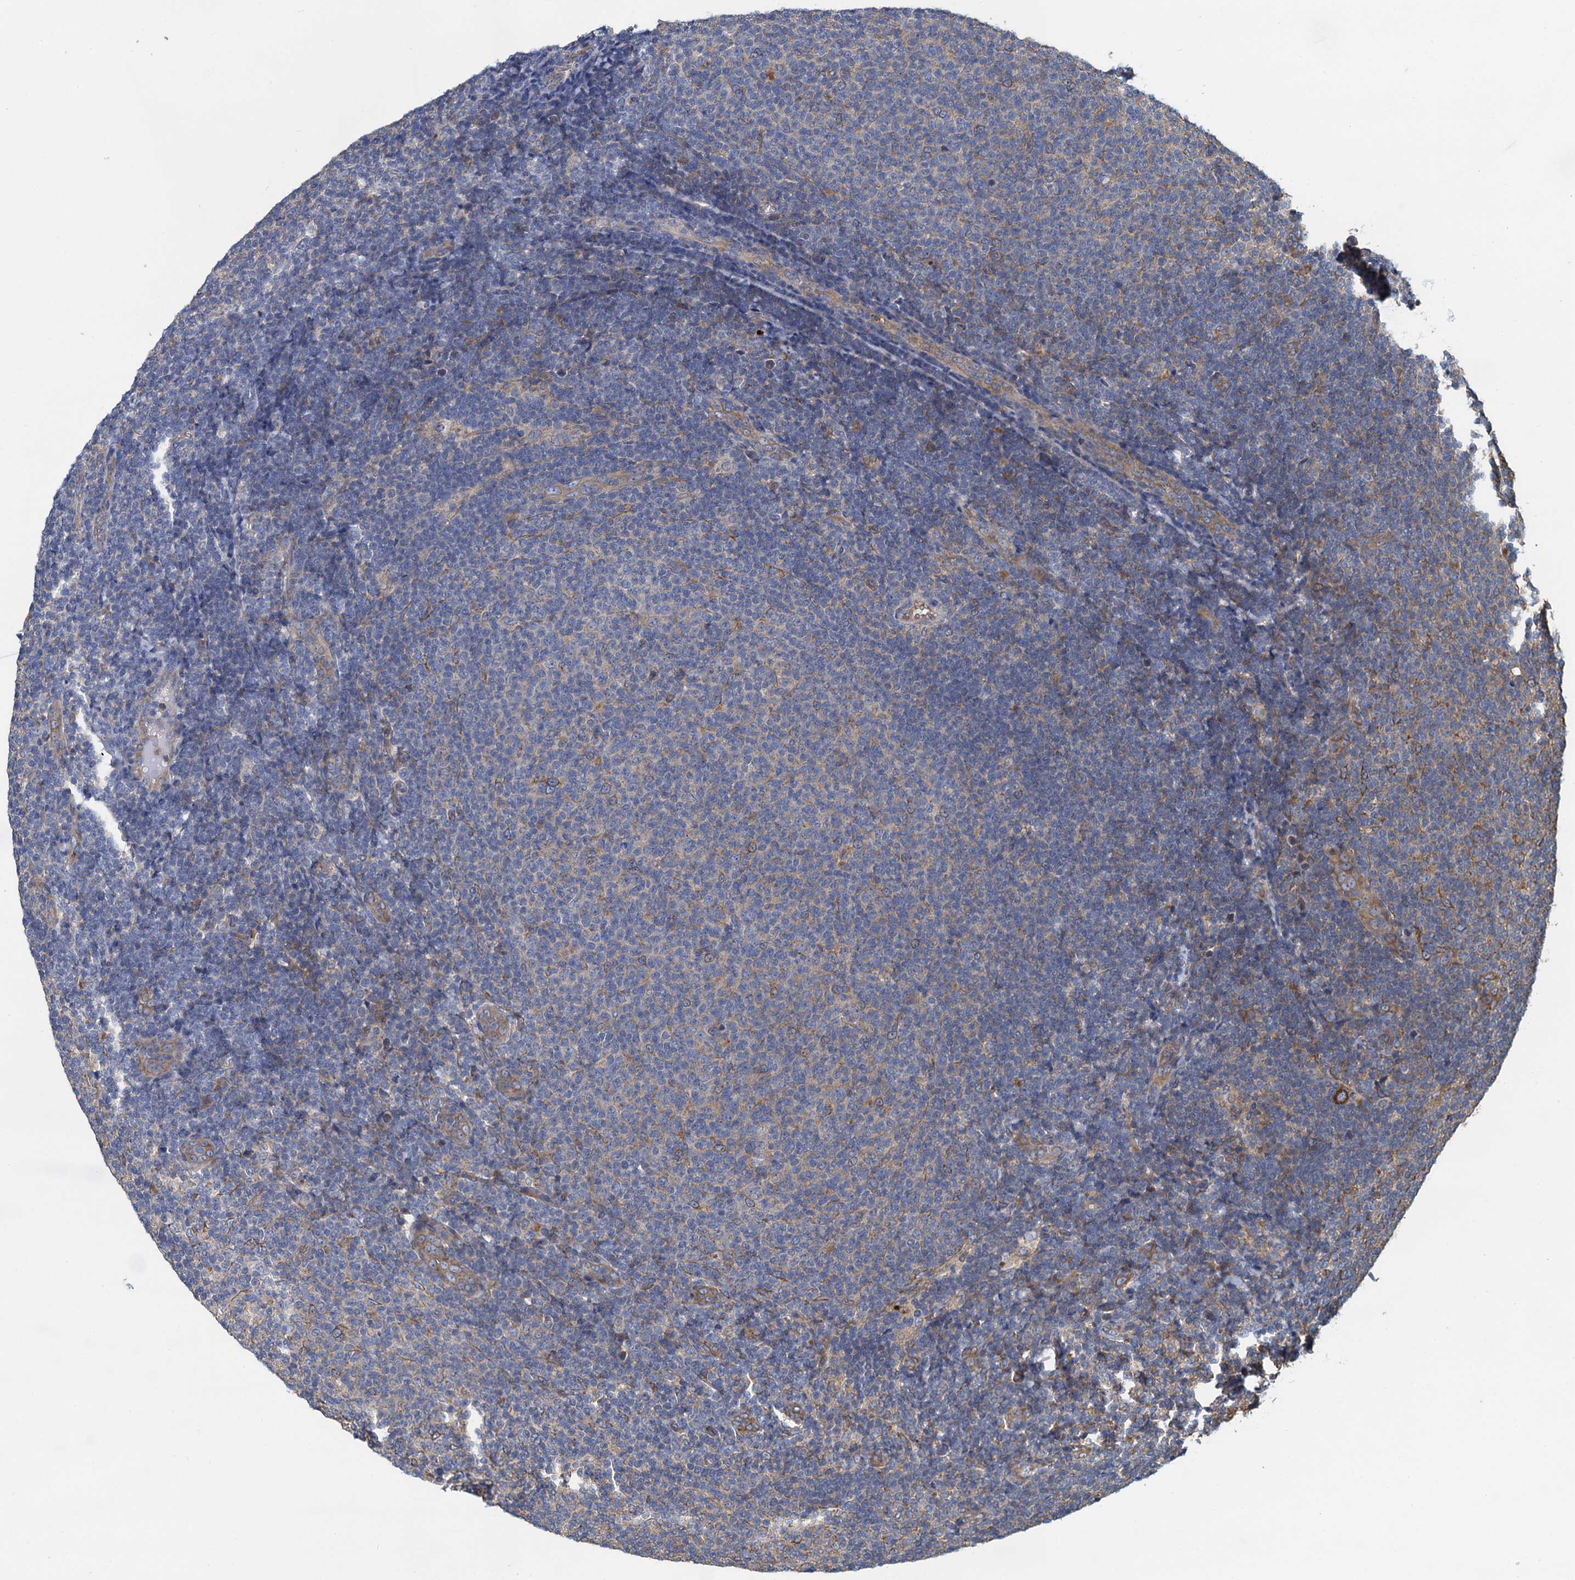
{"staining": {"intensity": "negative", "quantity": "none", "location": "none"}, "tissue": "lymphoma", "cell_type": "Tumor cells", "image_type": "cancer", "snomed": [{"axis": "morphology", "description": "Malignant lymphoma, non-Hodgkin's type, Low grade"}, {"axis": "topography", "description": "Lymph node"}], "caption": "Immunohistochemical staining of lymphoma exhibits no significant expression in tumor cells. (DAB IHC visualized using brightfield microscopy, high magnification).", "gene": "ADCY9", "patient": {"sex": "male", "age": 66}}